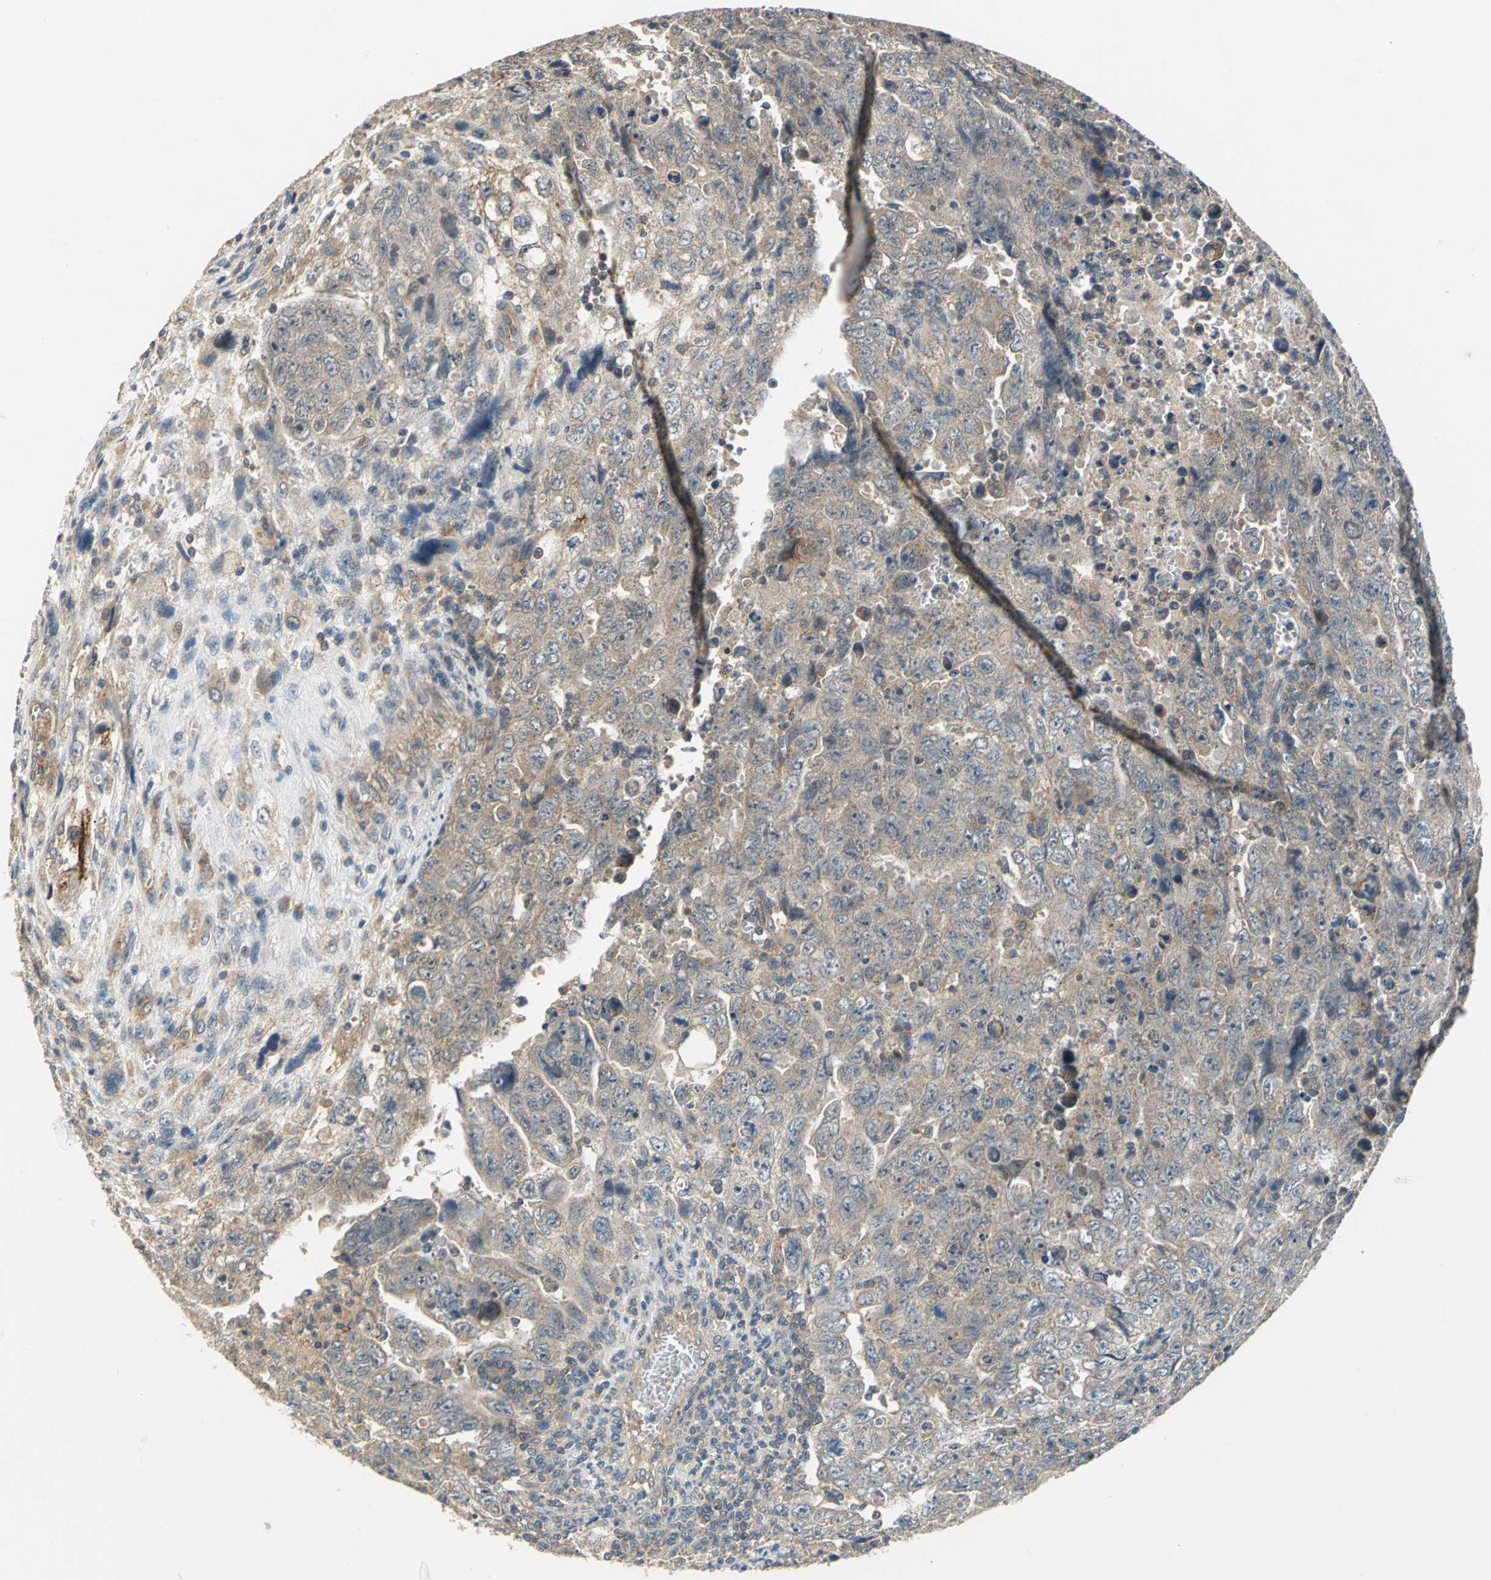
{"staining": {"intensity": "moderate", "quantity": ">75%", "location": "cytoplasmic/membranous"}, "tissue": "testis cancer", "cell_type": "Tumor cells", "image_type": "cancer", "snomed": [{"axis": "morphology", "description": "Carcinoma, Embryonal, NOS"}, {"axis": "topography", "description": "Testis"}], "caption": "Immunohistochemical staining of testis embryonal carcinoma reveals medium levels of moderate cytoplasmic/membranous expression in about >75% of tumor cells.", "gene": "EMCN", "patient": {"sex": "male", "age": 28}}